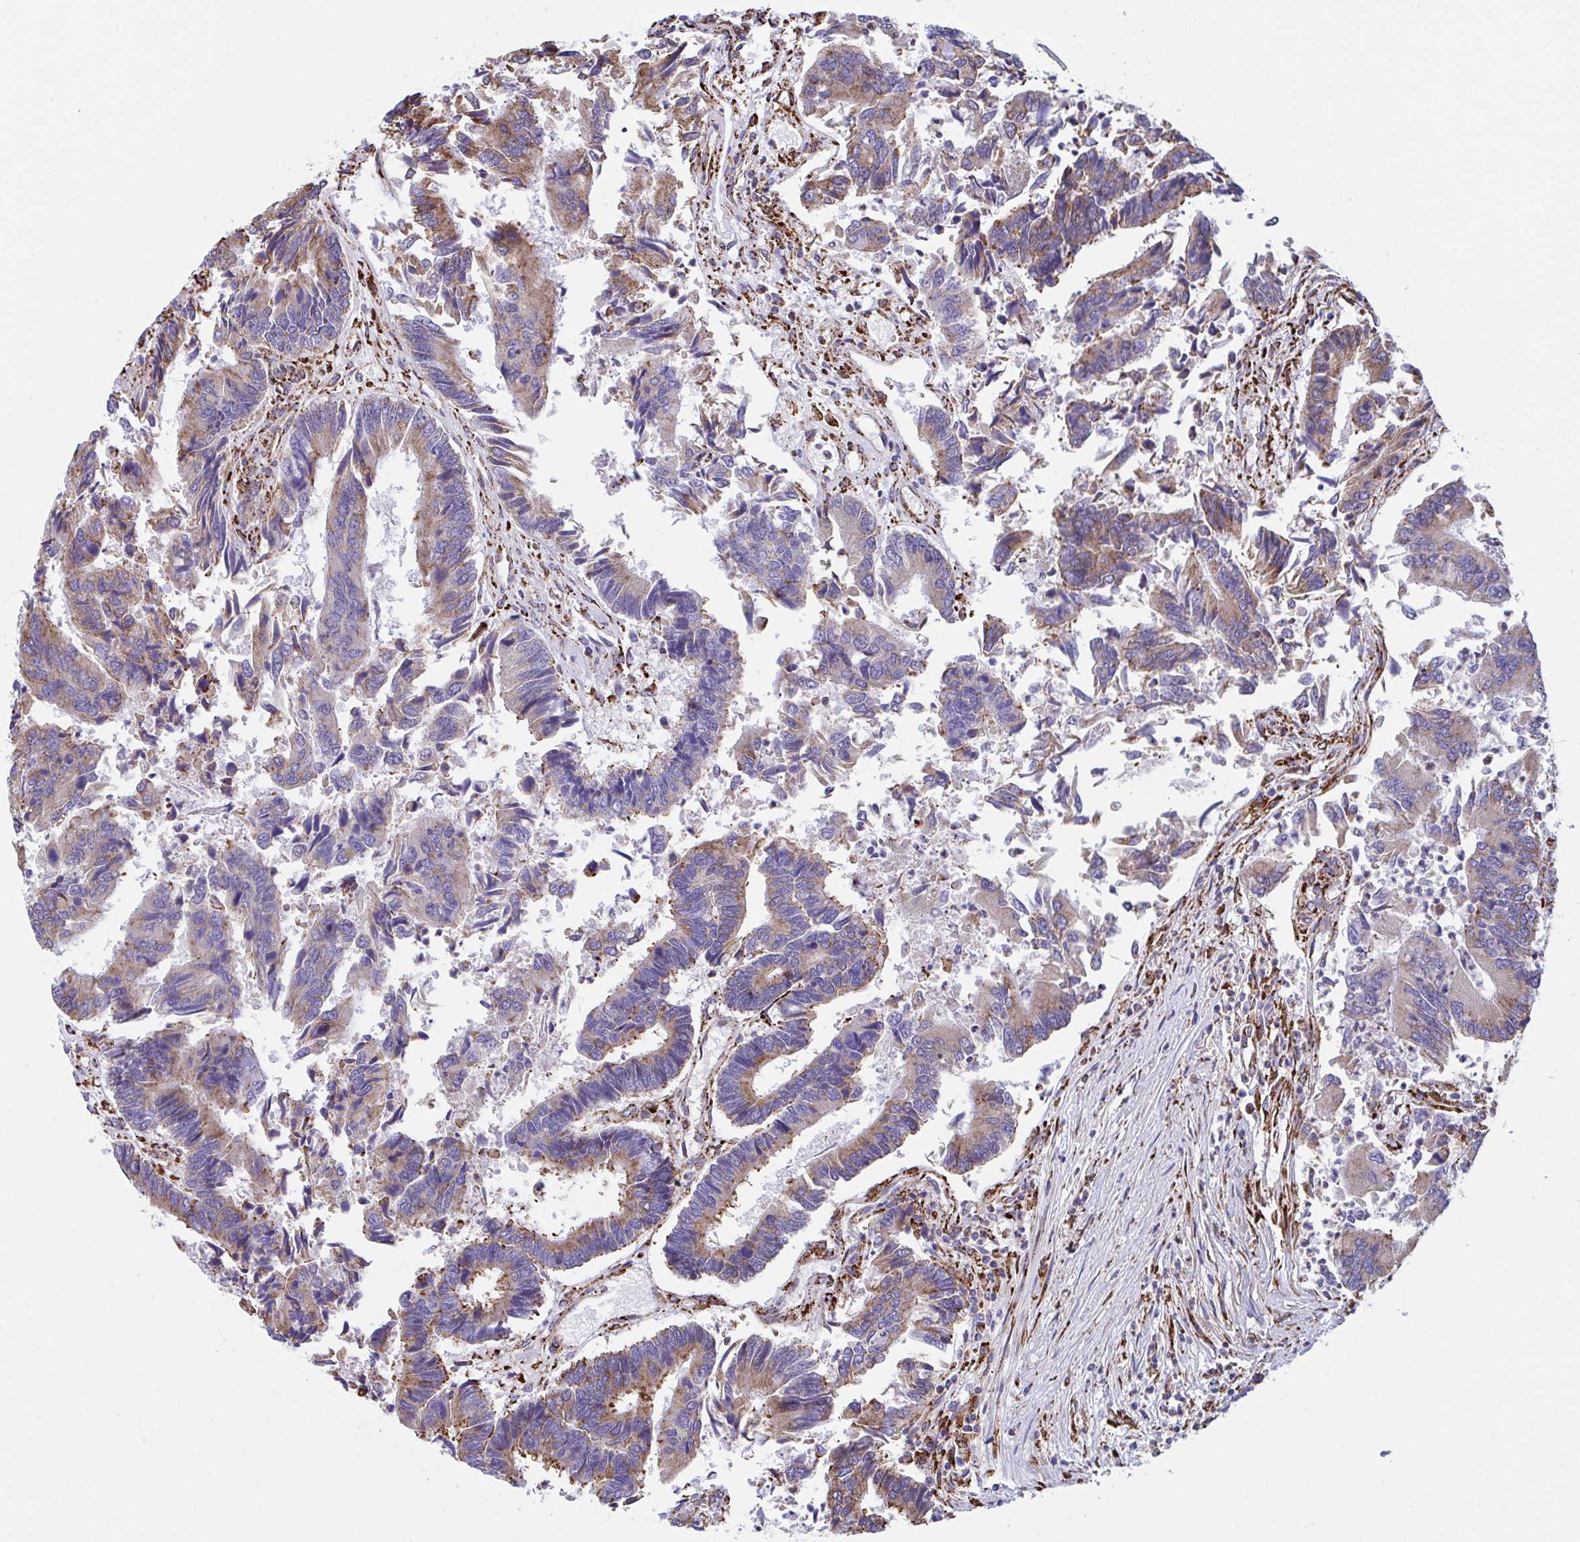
{"staining": {"intensity": "moderate", "quantity": "25%-75%", "location": "cytoplasmic/membranous"}, "tissue": "colorectal cancer", "cell_type": "Tumor cells", "image_type": "cancer", "snomed": [{"axis": "morphology", "description": "Adenocarcinoma, NOS"}, {"axis": "topography", "description": "Colon"}], "caption": "A medium amount of moderate cytoplasmic/membranous staining is identified in approximately 25%-75% of tumor cells in colorectal cancer tissue. Nuclei are stained in blue.", "gene": "PEAK3", "patient": {"sex": "female", "age": 67}}